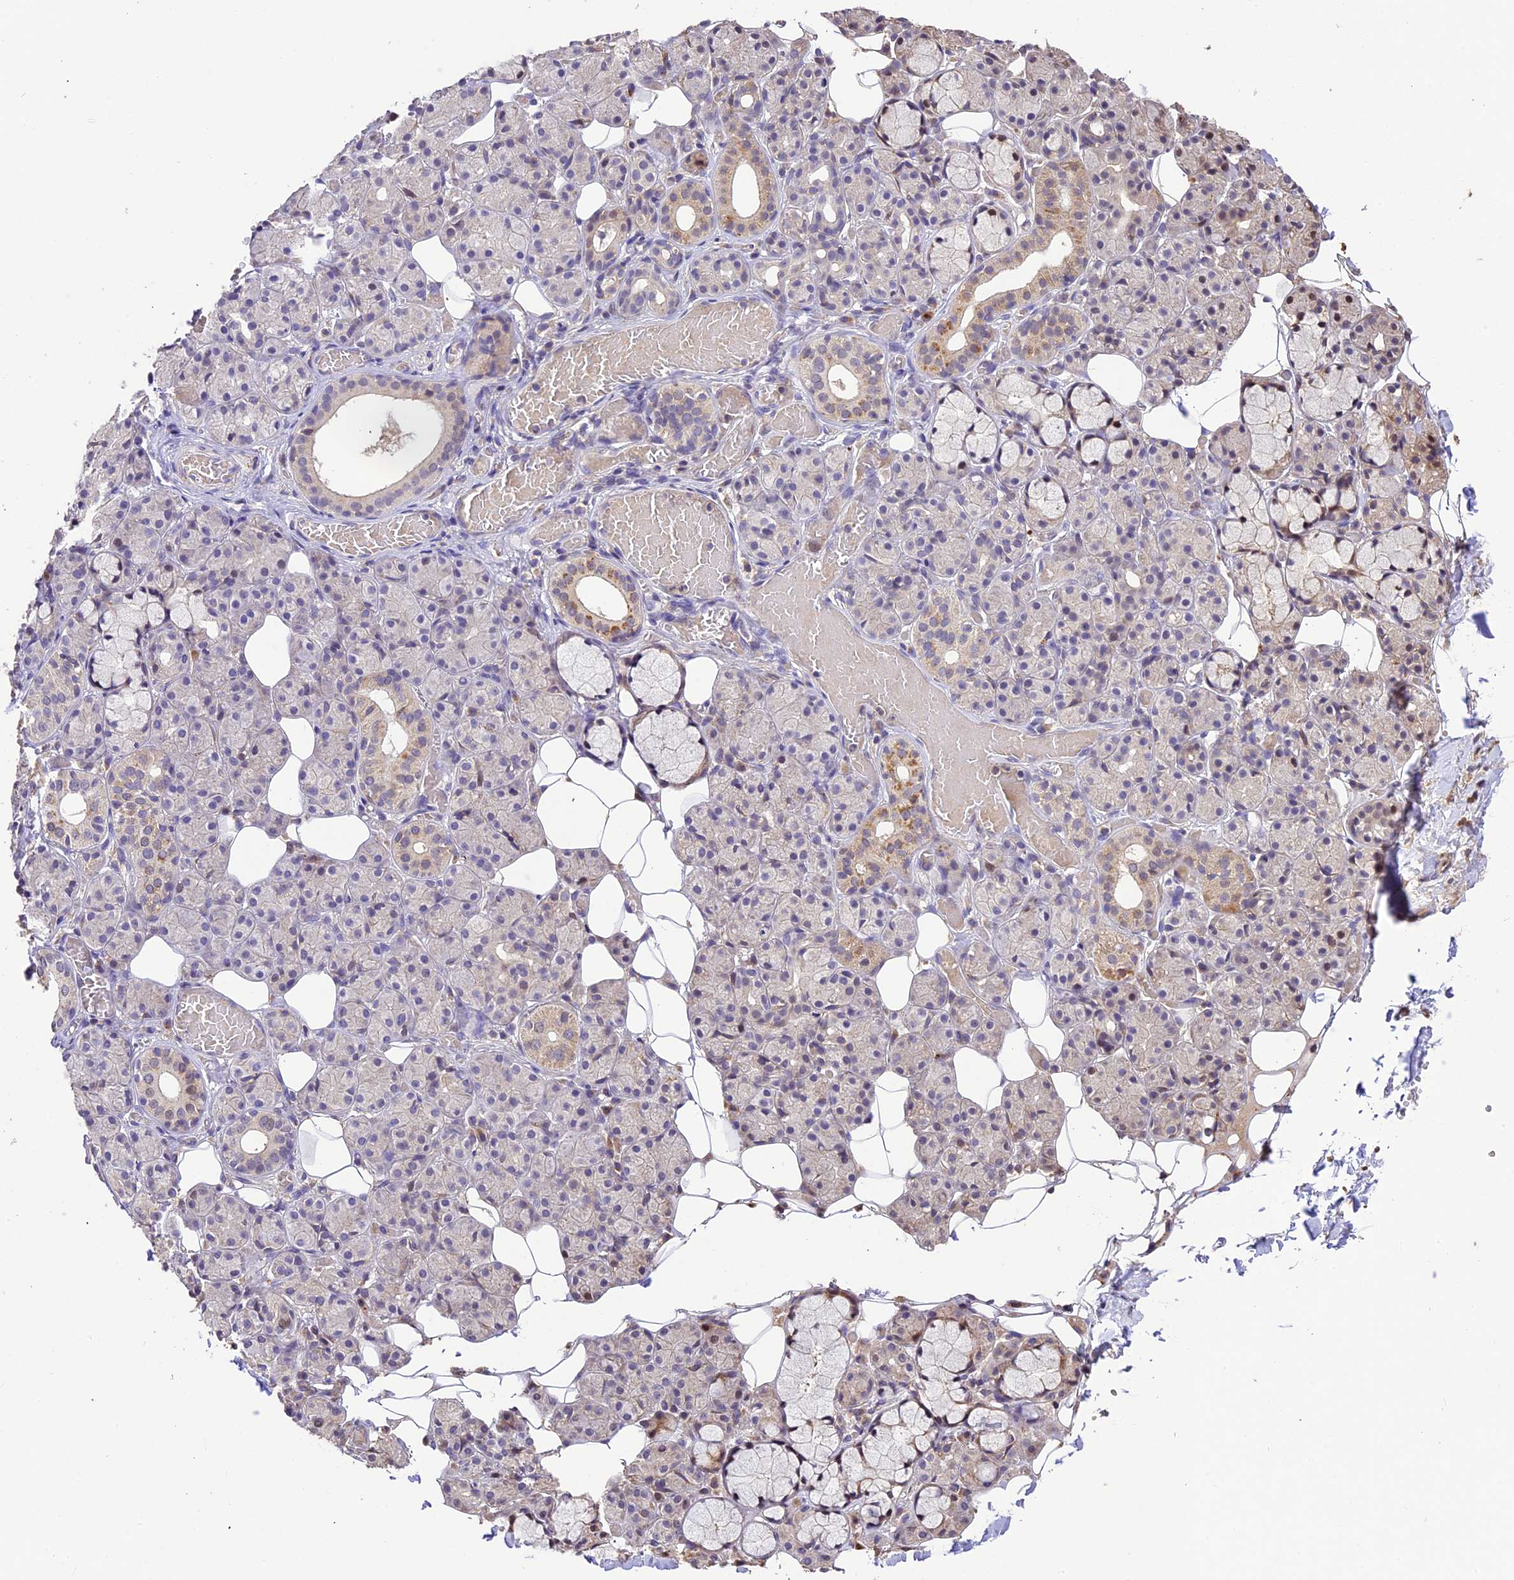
{"staining": {"intensity": "moderate", "quantity": "<25%", "location": "cytoplasmic/membranous"}, "tissue": "salivary gland", "cell_type": "Glandular cells", "image_type": "normal", "snomed": [{"axis": "morphology", "description": "Normal tissue, NOS"}, {"axis": "topography", "description": "Salivary gland"}], "caption": "Protein staining shows moderate cytoplasmic/membranous staining in approximately <25% of glandular cells in benign salivary gland. The protein of interest is shown in brown color, while the nuclei are stained blue.", "gene": "DGKH", "patient": {"sex": "male", "age": 63}}